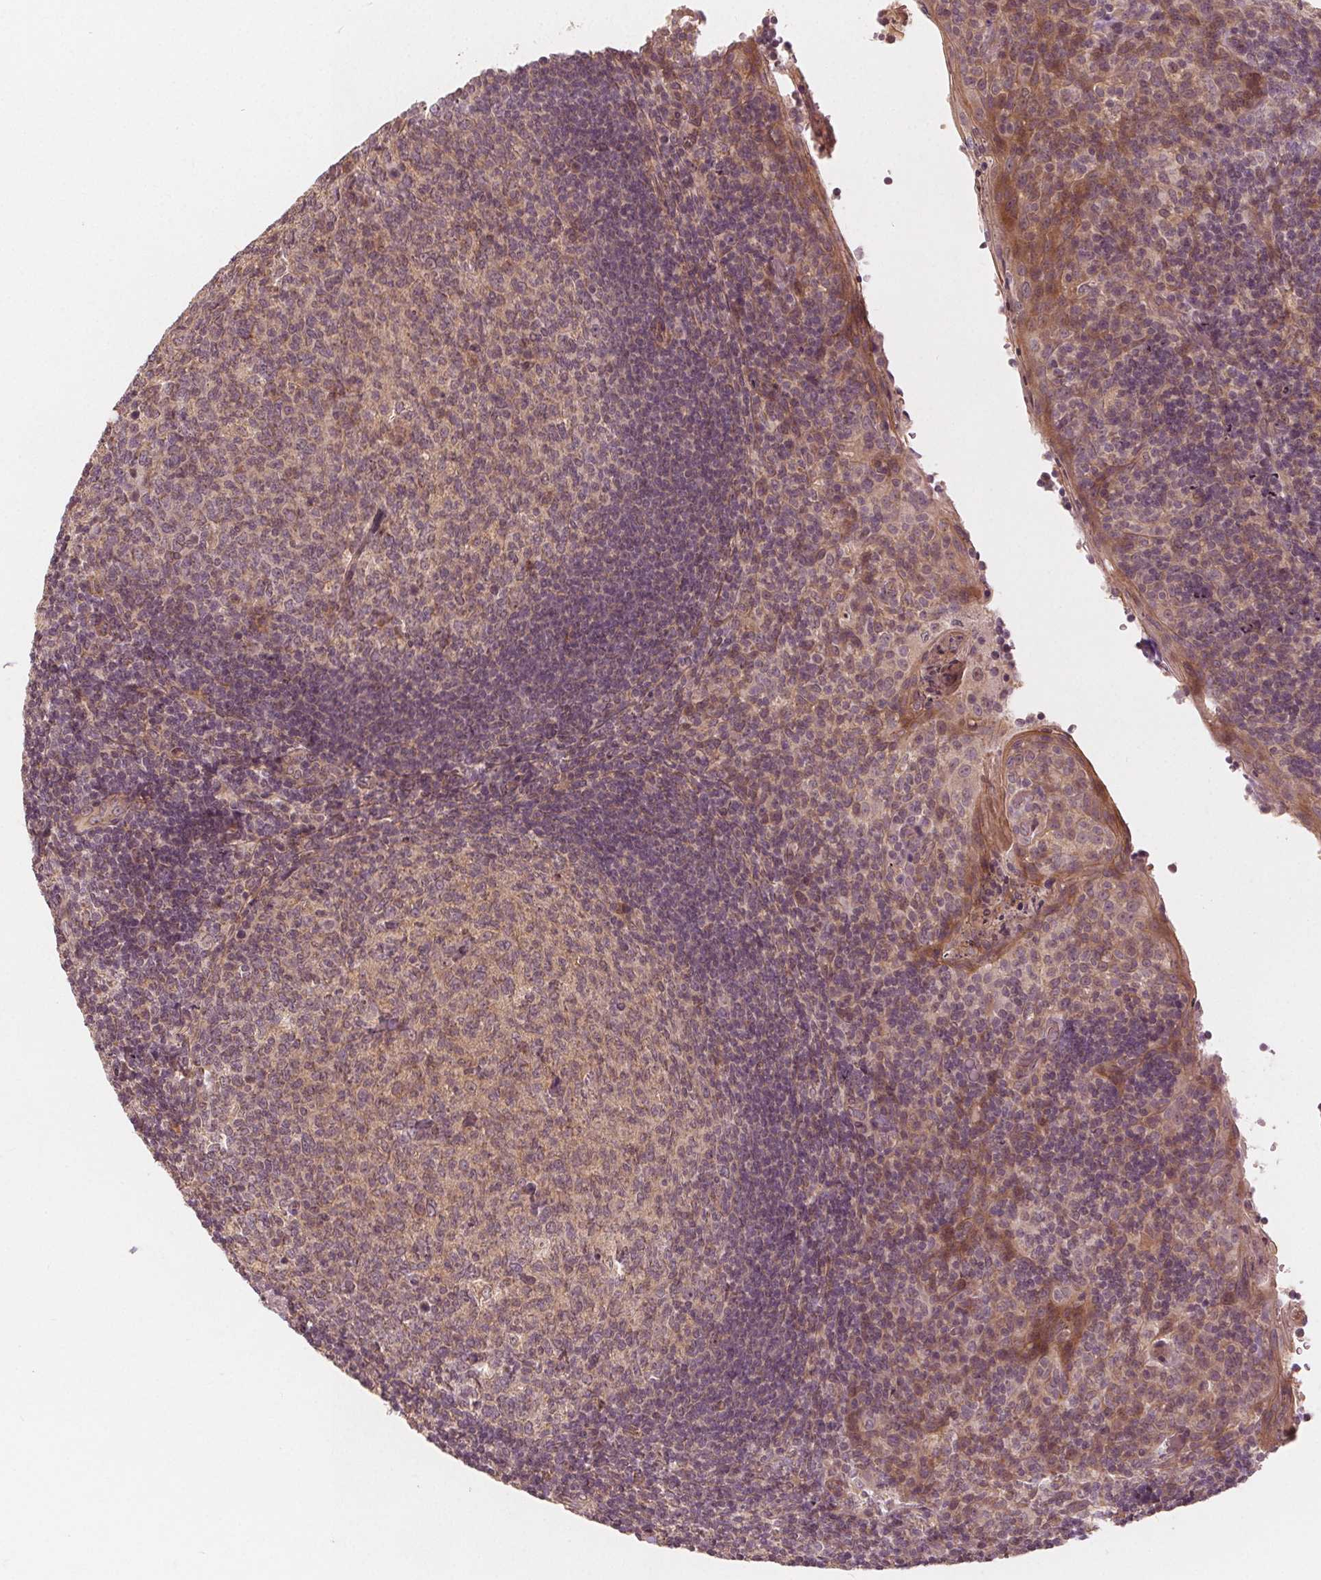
{"staining": {"intensity": "negative", "quantity": "none", "location": "none"}, "tissue": "tonsil", "cell_type": "Germinal center cells", "image_type": "normal", "snomed": [{"axis": "morphology", "description": "Normal tissue, NOS"}, {"axis": "topography", "description": "Tonsil"}], "caption": "This is an IHC micrograph of unremarkable human tonsil. There is no staining in germinal center cells.", "gene": "SNX12", "patient": {"sex": "female", "age": 10}}